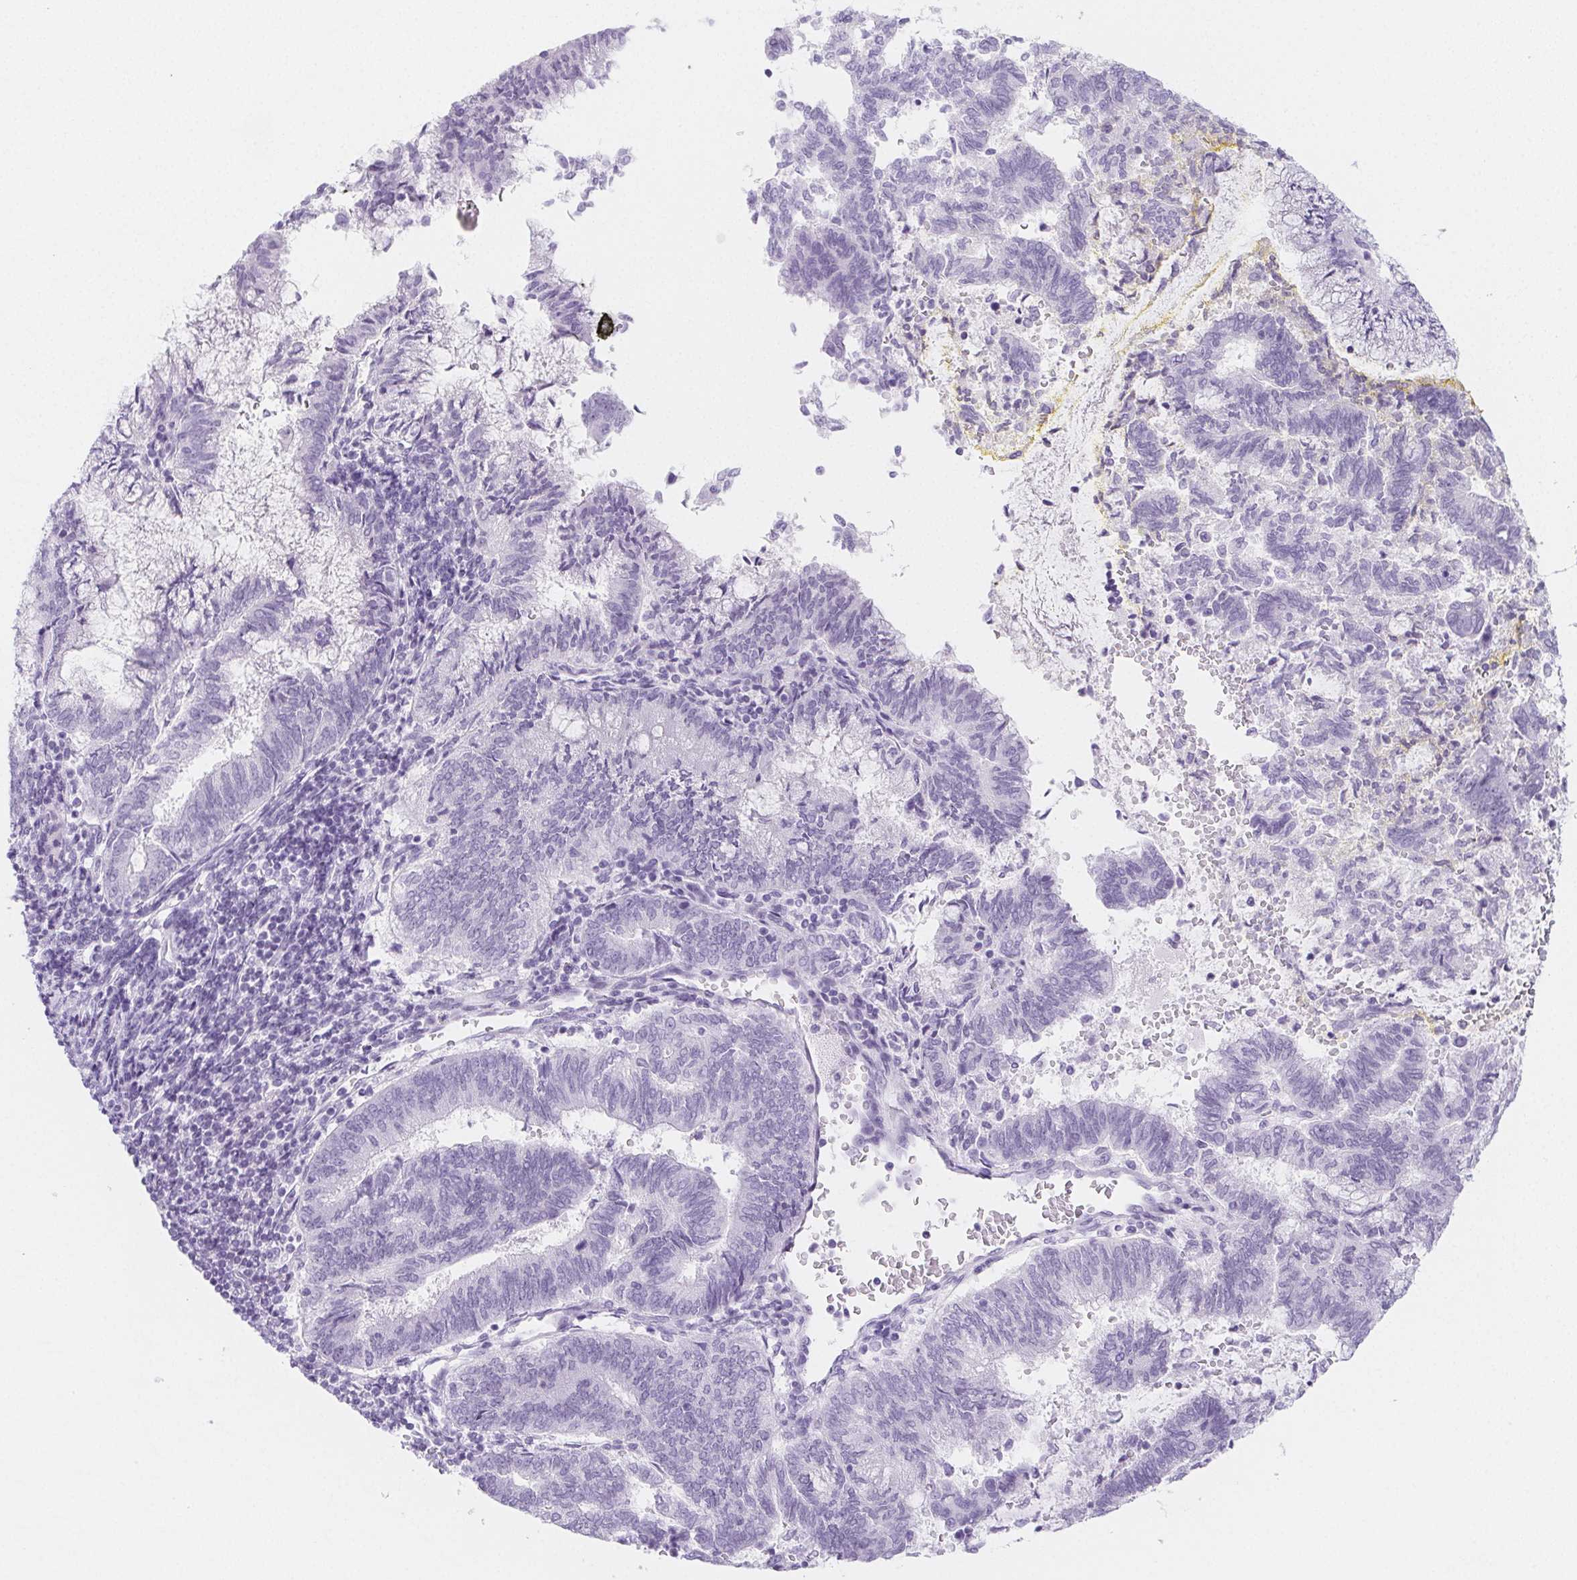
{"staining": {"intensity": "negative", "quantity": "none", "location": "none"}, "tissue": "endometrial cancer", "cell_type": "Tumor cells", "image_type": "cancer", "snomed": [{"axis": "morphology", "description": "Adenocarcinoma, NOS"}, {"axis": "topography", "description": "Endometrium"}], "caption": "Endometrial cancer was stained to show a protein in brown. There is no significant staining in tumor cells.", "gene": "ZBBX", "patient": {"sex": "female", "age": 65}}